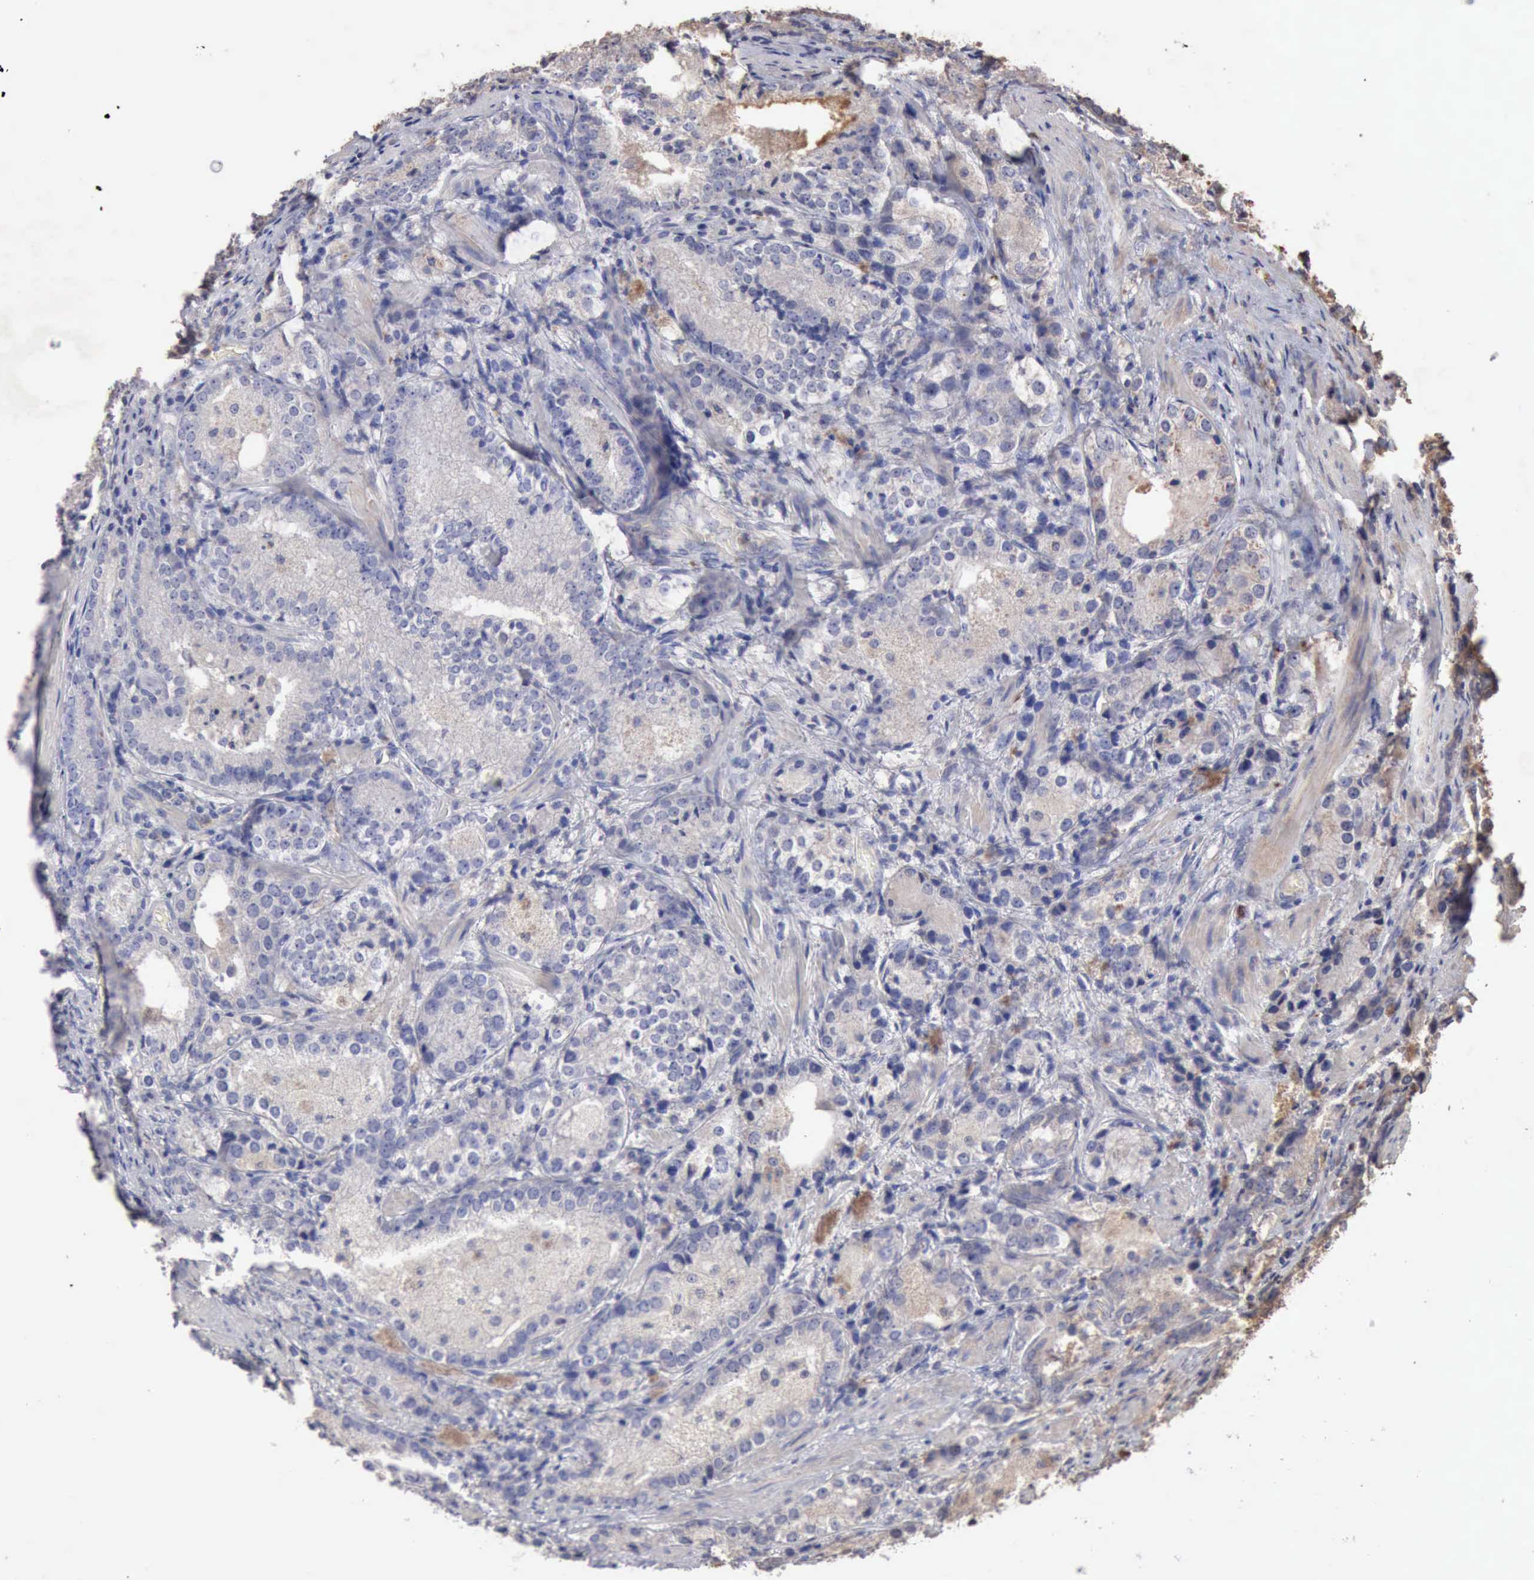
{"staining": {"intensity": "negative", "quantity": "none", "location": "none"}, "tissue": "prostate cancer", "cell_type": "Tumor cells", "image_type": "cancer", "snomed": [{"axis": "morphology", "description": "Adenocarcinoma, High grade"}, {"axis": "topography", "description": "Prostate"}], "caption": "Human high-grade adenocarcinoma (prostate) stained for a protein using immunohistochemistry (IHC) exhibits no staining in tumor cells.", "gene": "KRT6B", "patient": {"sex": "male", "age": 63}}